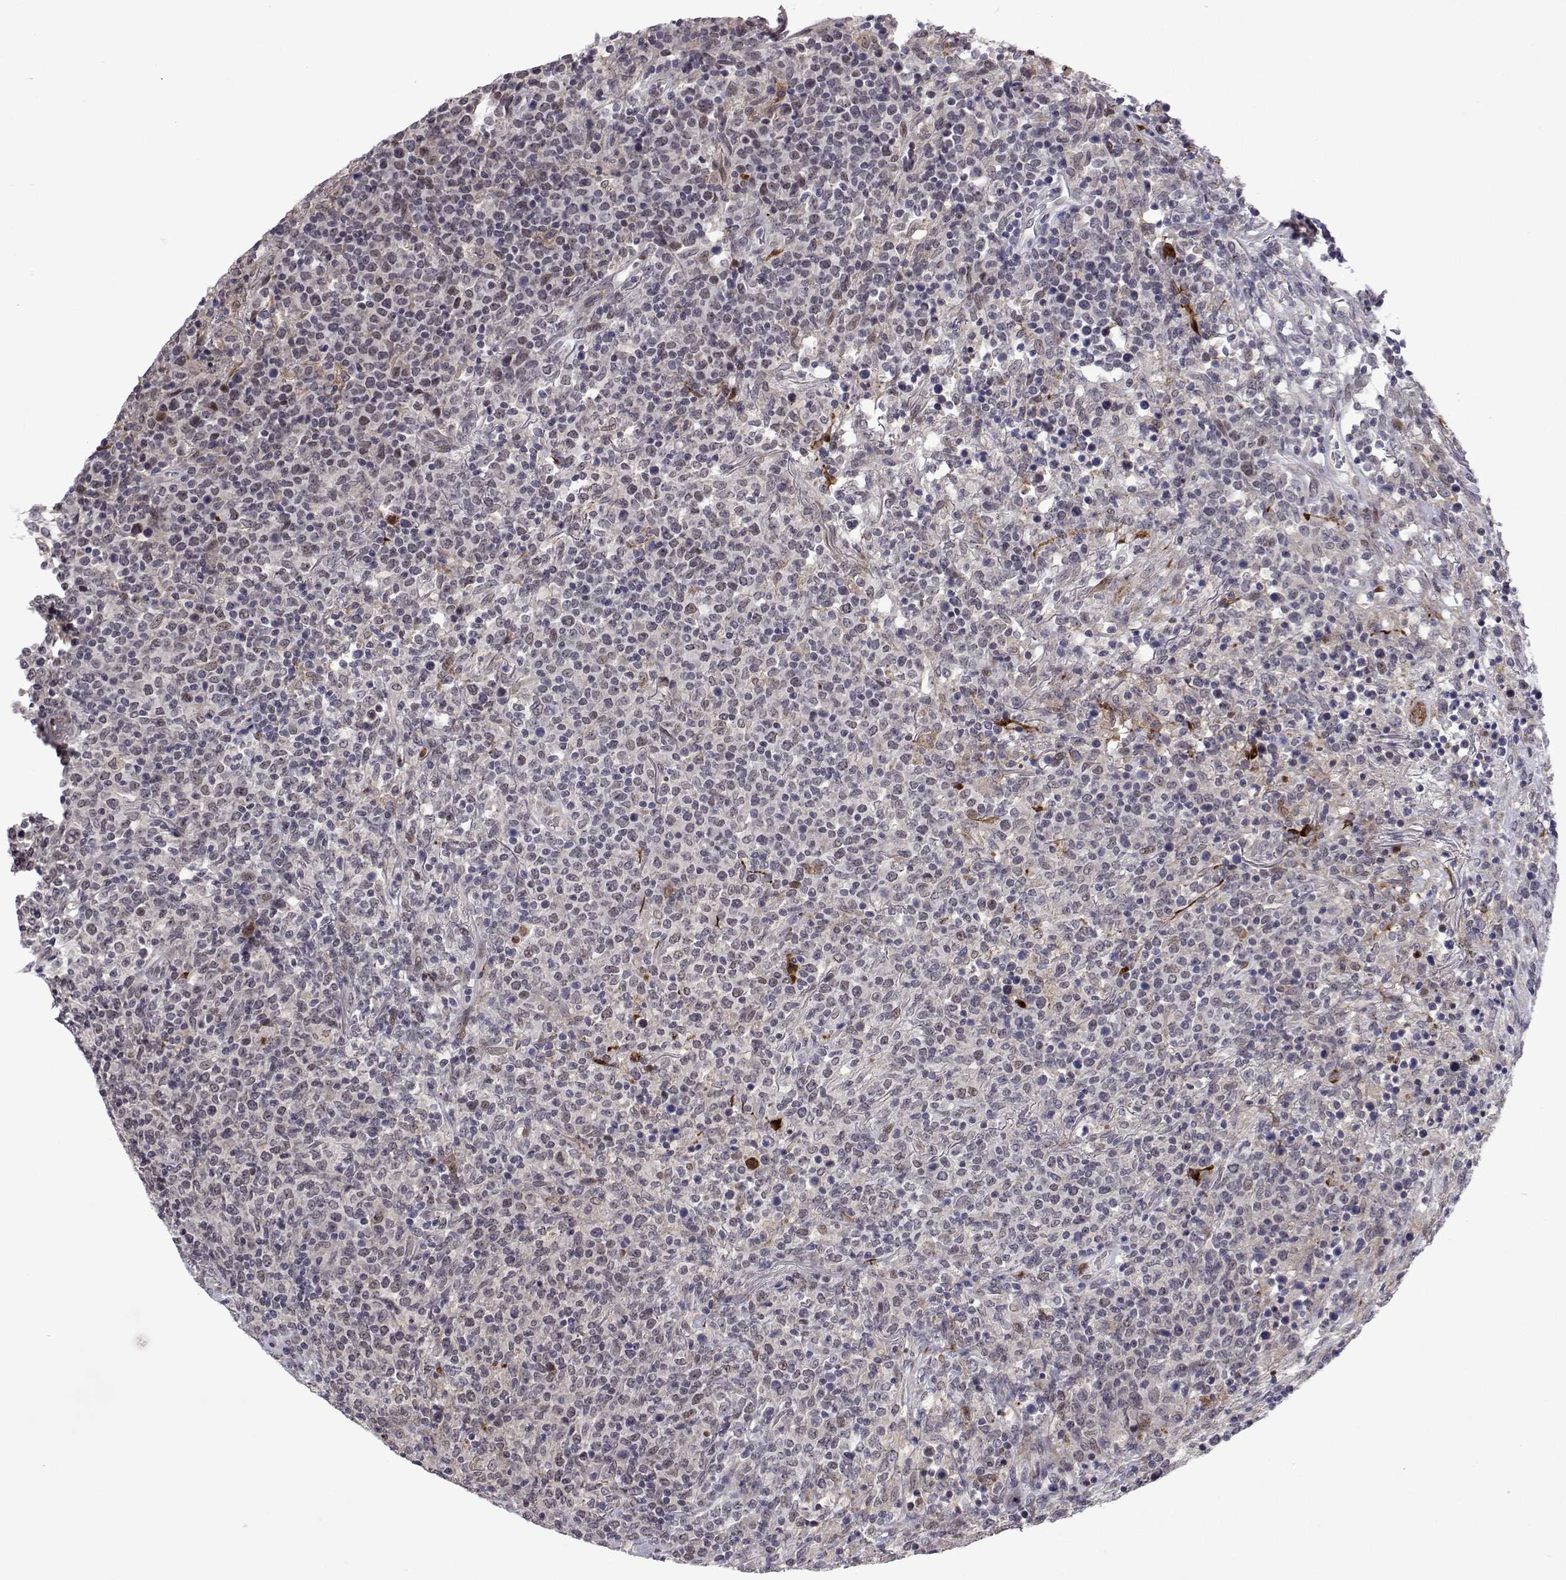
{"staining": {"intensity": "negative", "quantity": "none", "location": "none"}, "tissue": "lymphoma", "cell_type": "Tumor cells", "image_type": "cancer", "snomed": [{"axis": "morphology", "description": "Malignant lymphoma, non-Hodgkin's type, High grade"}, {"axis": "topography", "description": "Lung"}], "caption": "Tumor cells are negative for protein expression in human malignant lymphoma, non-Hodgkin's type (high-grade).", "gene": "EFCAB3", "patient": {"sex": "male", "age": 79}}